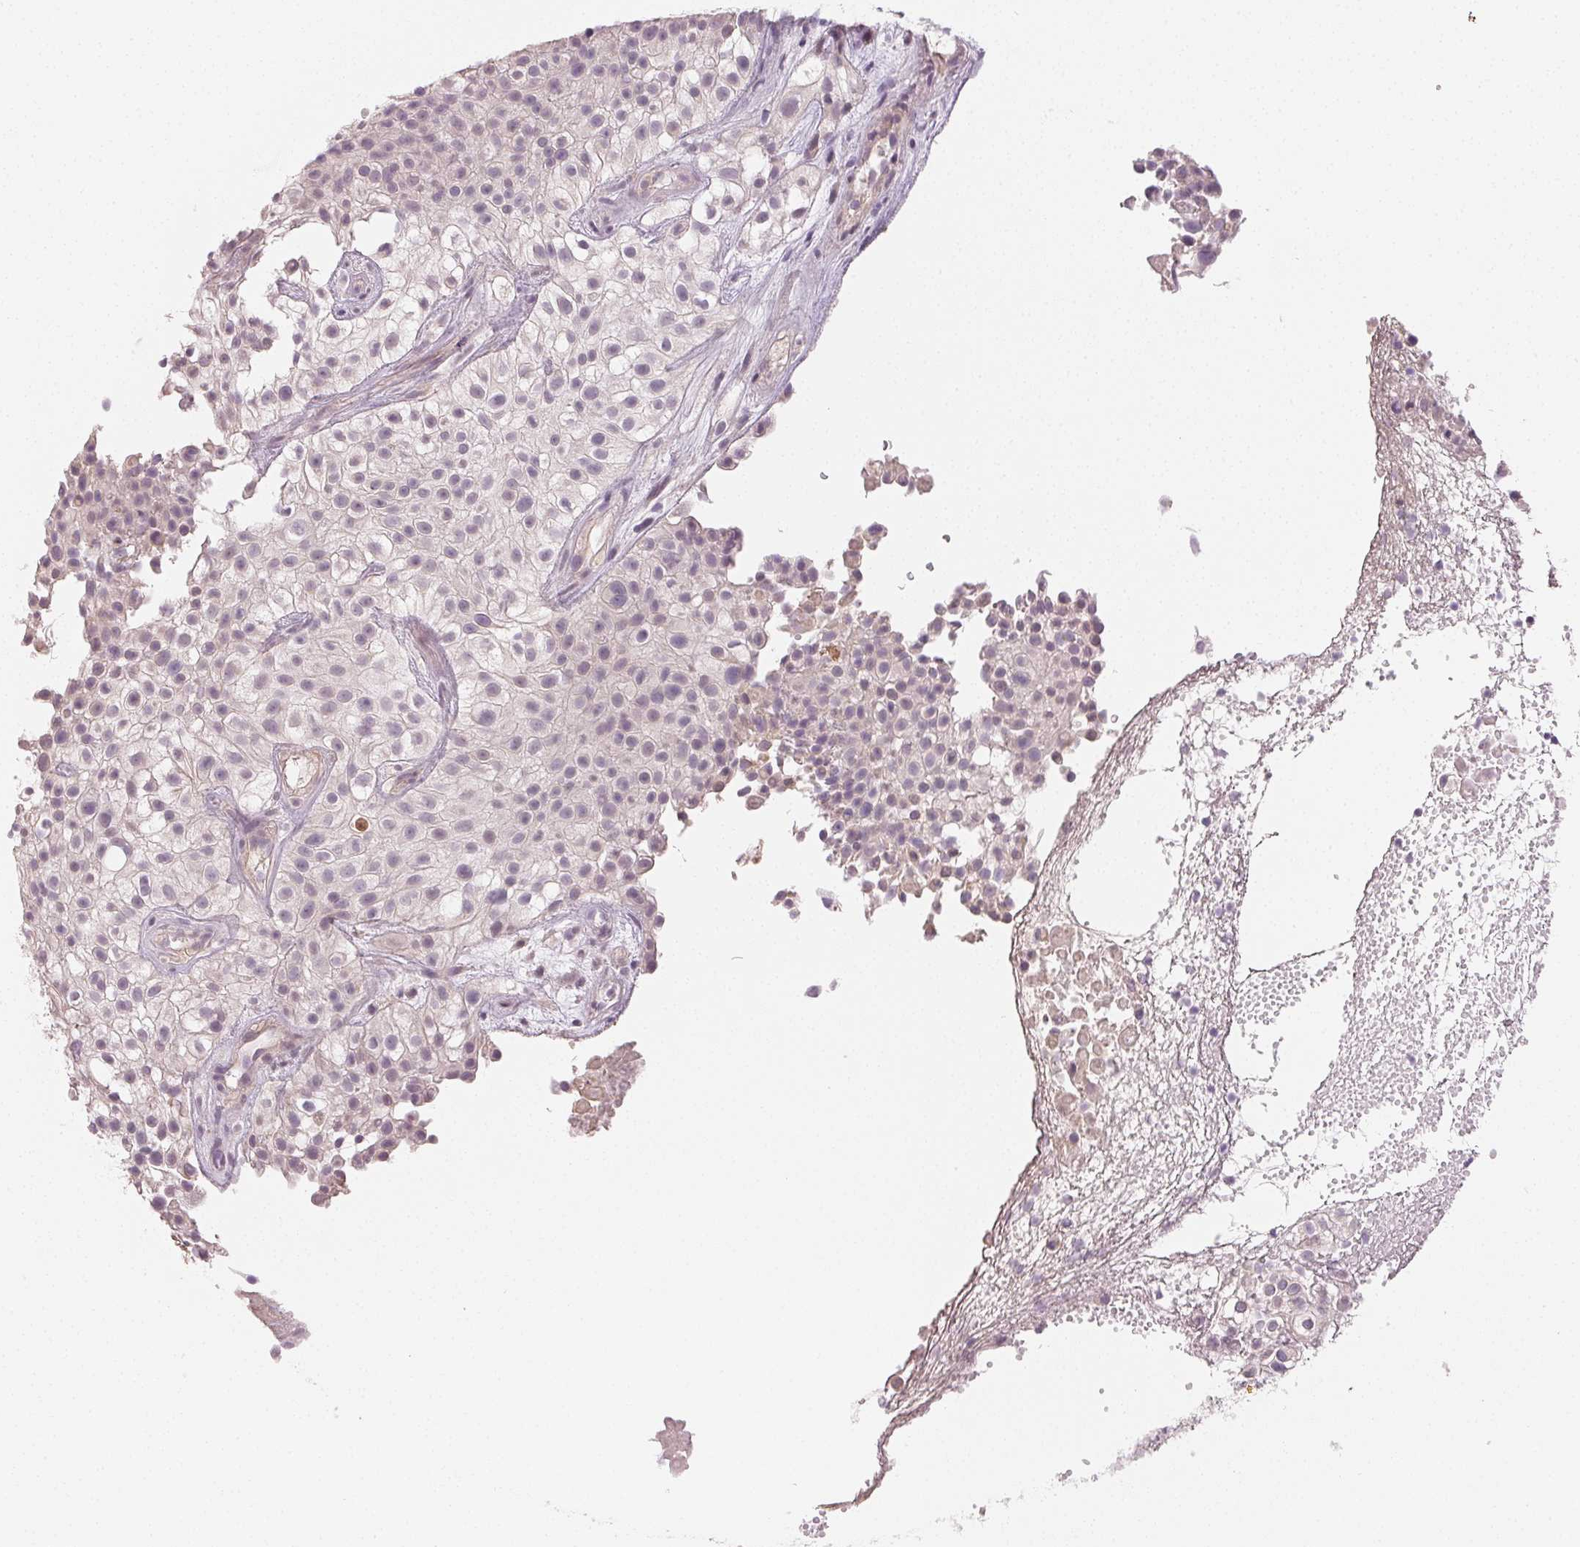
{"staining": {"intensity": "negative", "quantity": "none", "location": "none"}, "tissue": "urothelial cancer", "cell_type": "Tumor cells", "image_type": "cancer", "snomed": [{"axis": "morphology", "description": "Urothelial carcinoma, High grade"}, {"axis": "topography", "description": "Urinary bladder"}], "caption": "The image demonstrates no staining of tumor cells in urothelial carcinoma (high-grade).", "gene": "MAP1LC3A", "patient": {"sex": "male", "age": 56}}